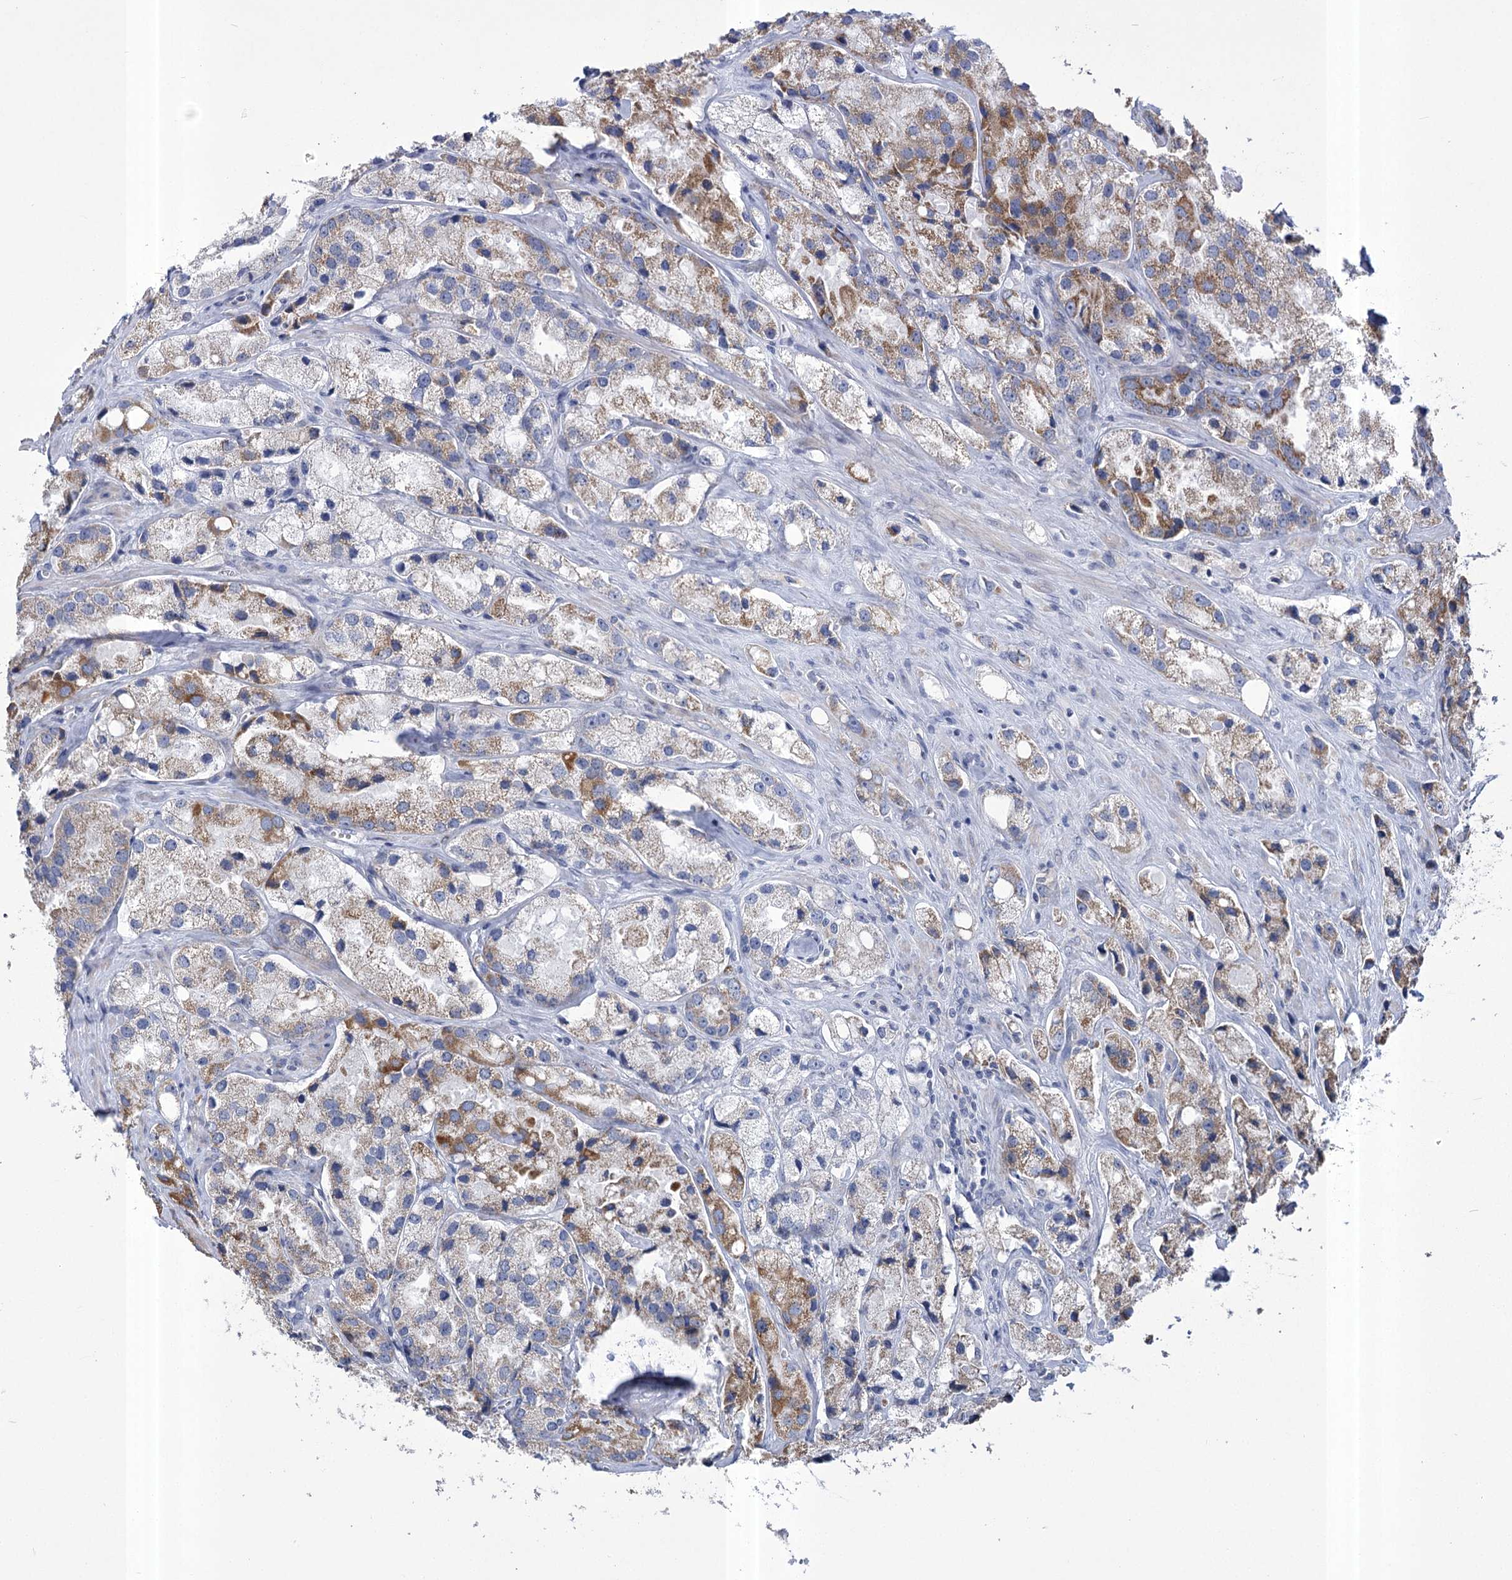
{"staining": {"intensity": "moderate", "quantity": "<25%", "location": "cytoplasmic/membranous"}, "tissue": "prostate cancer", "cell_type": "Tumor cells", "image_type": "cancer", "snomed": [{"axis": "morphology", "description": "Adenocarcinoma, High grade"}, {"axis": "topography", "description": "Prostate"}], "caption": "A high-resolution image shows immunohistochemistry staining of prostate cancer (high-grade adenocarcinoma), which shows moderate cytoplasmic/membranous expression in about <25% of tumor cells. The protein is shown in brown color, while the nuclei are stained blue.", "gene": "PDHB", "patient": {"sex": "male", "age": 66}}